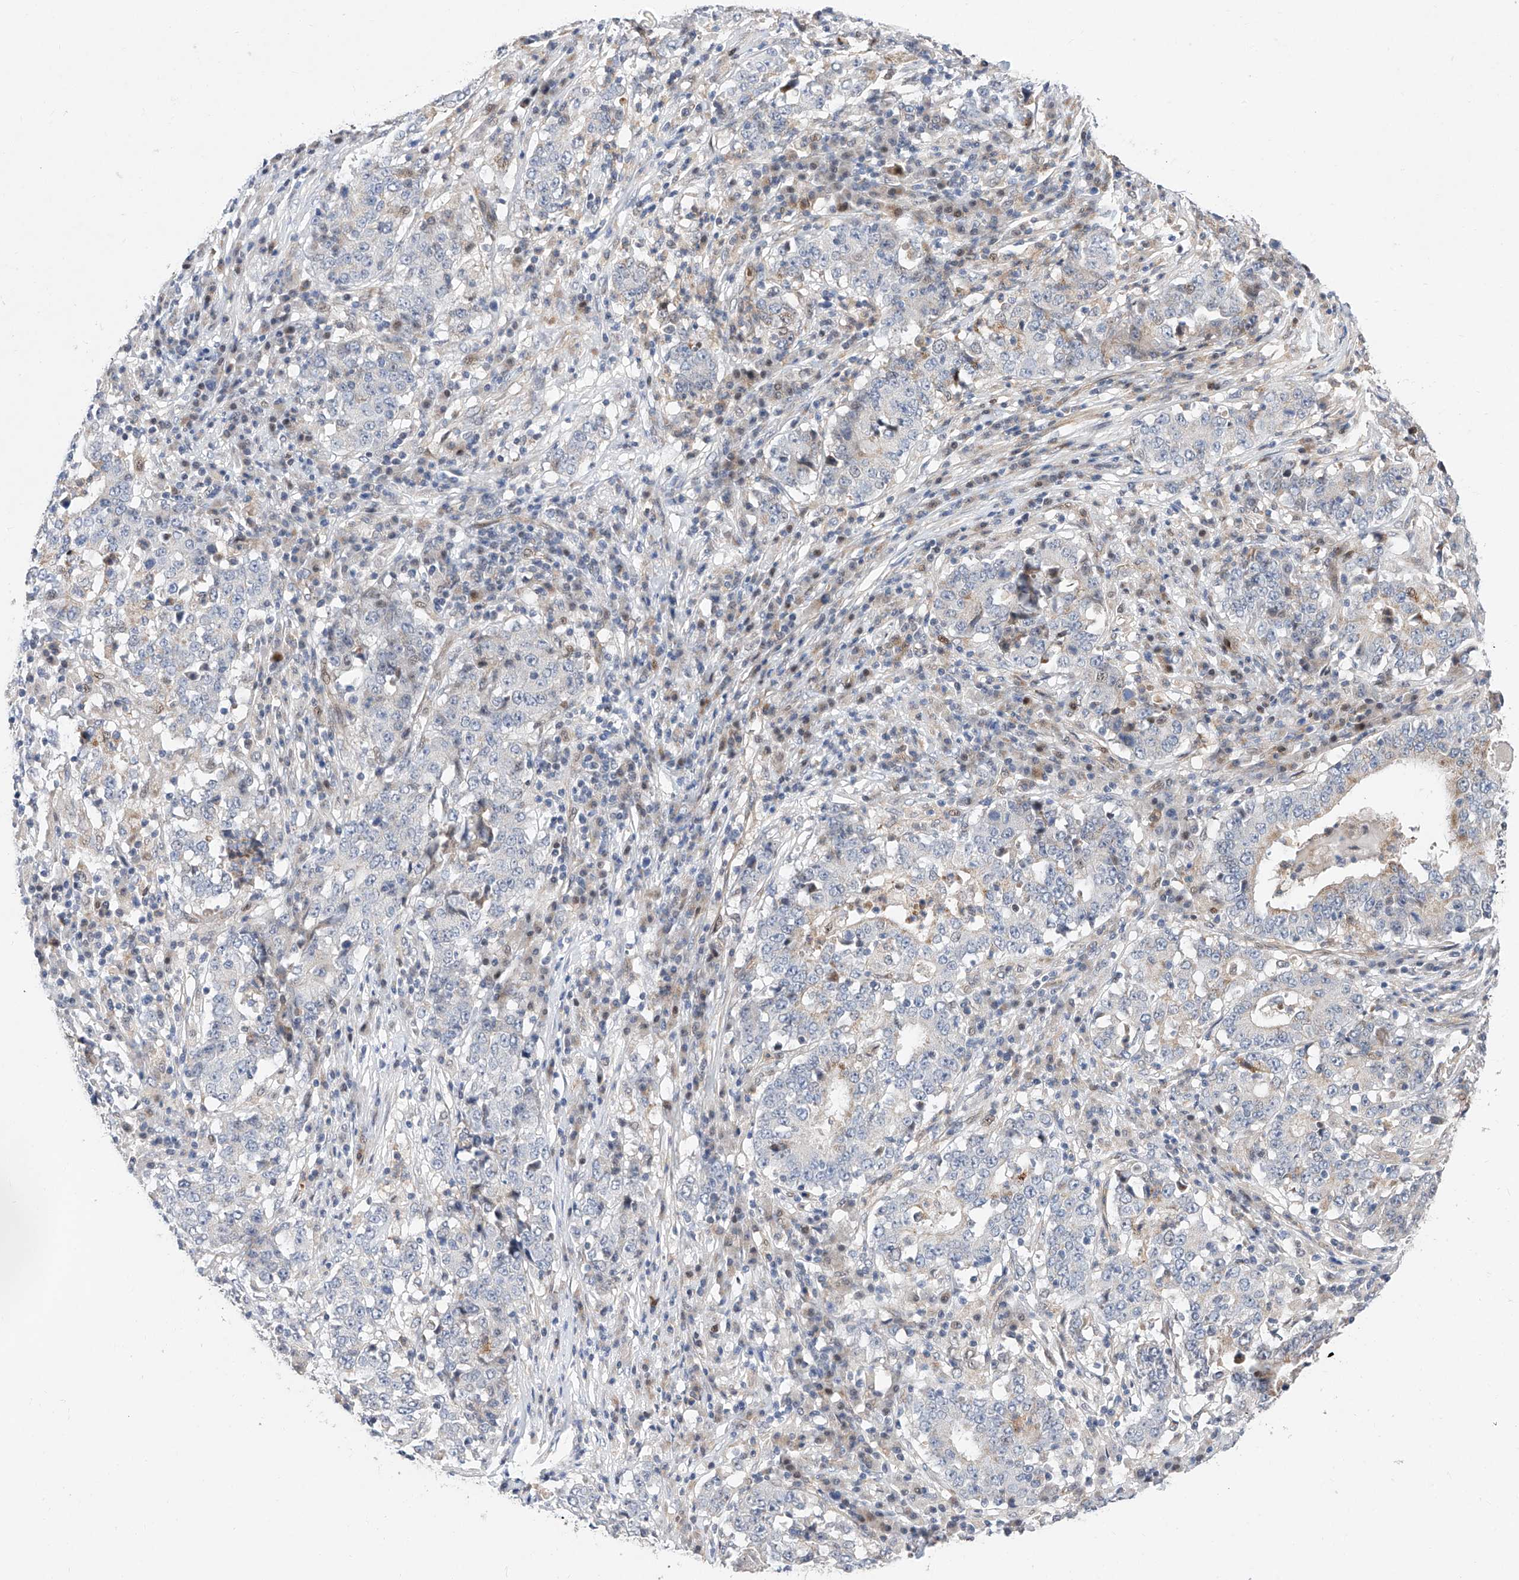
{"staining": {"intensity": "negative", "quantity": "none", "location": "none"}, "tissue": "stomach cancer", "cell_type": "Tumor cells", "image_type": "cancer", "snomed": [{"axis": "morphology", "description": "Adenocarcinoma, NOS"}, {"axis": "topography", "description": "Stomach"}], "caption": "Immunohistochemical staining of stomach cancer (adenocarcinoma) demonstrates no significant expression in tumor cells.", "gene": "FUCA2", "patient": {"sex": "male", "age": 59}}